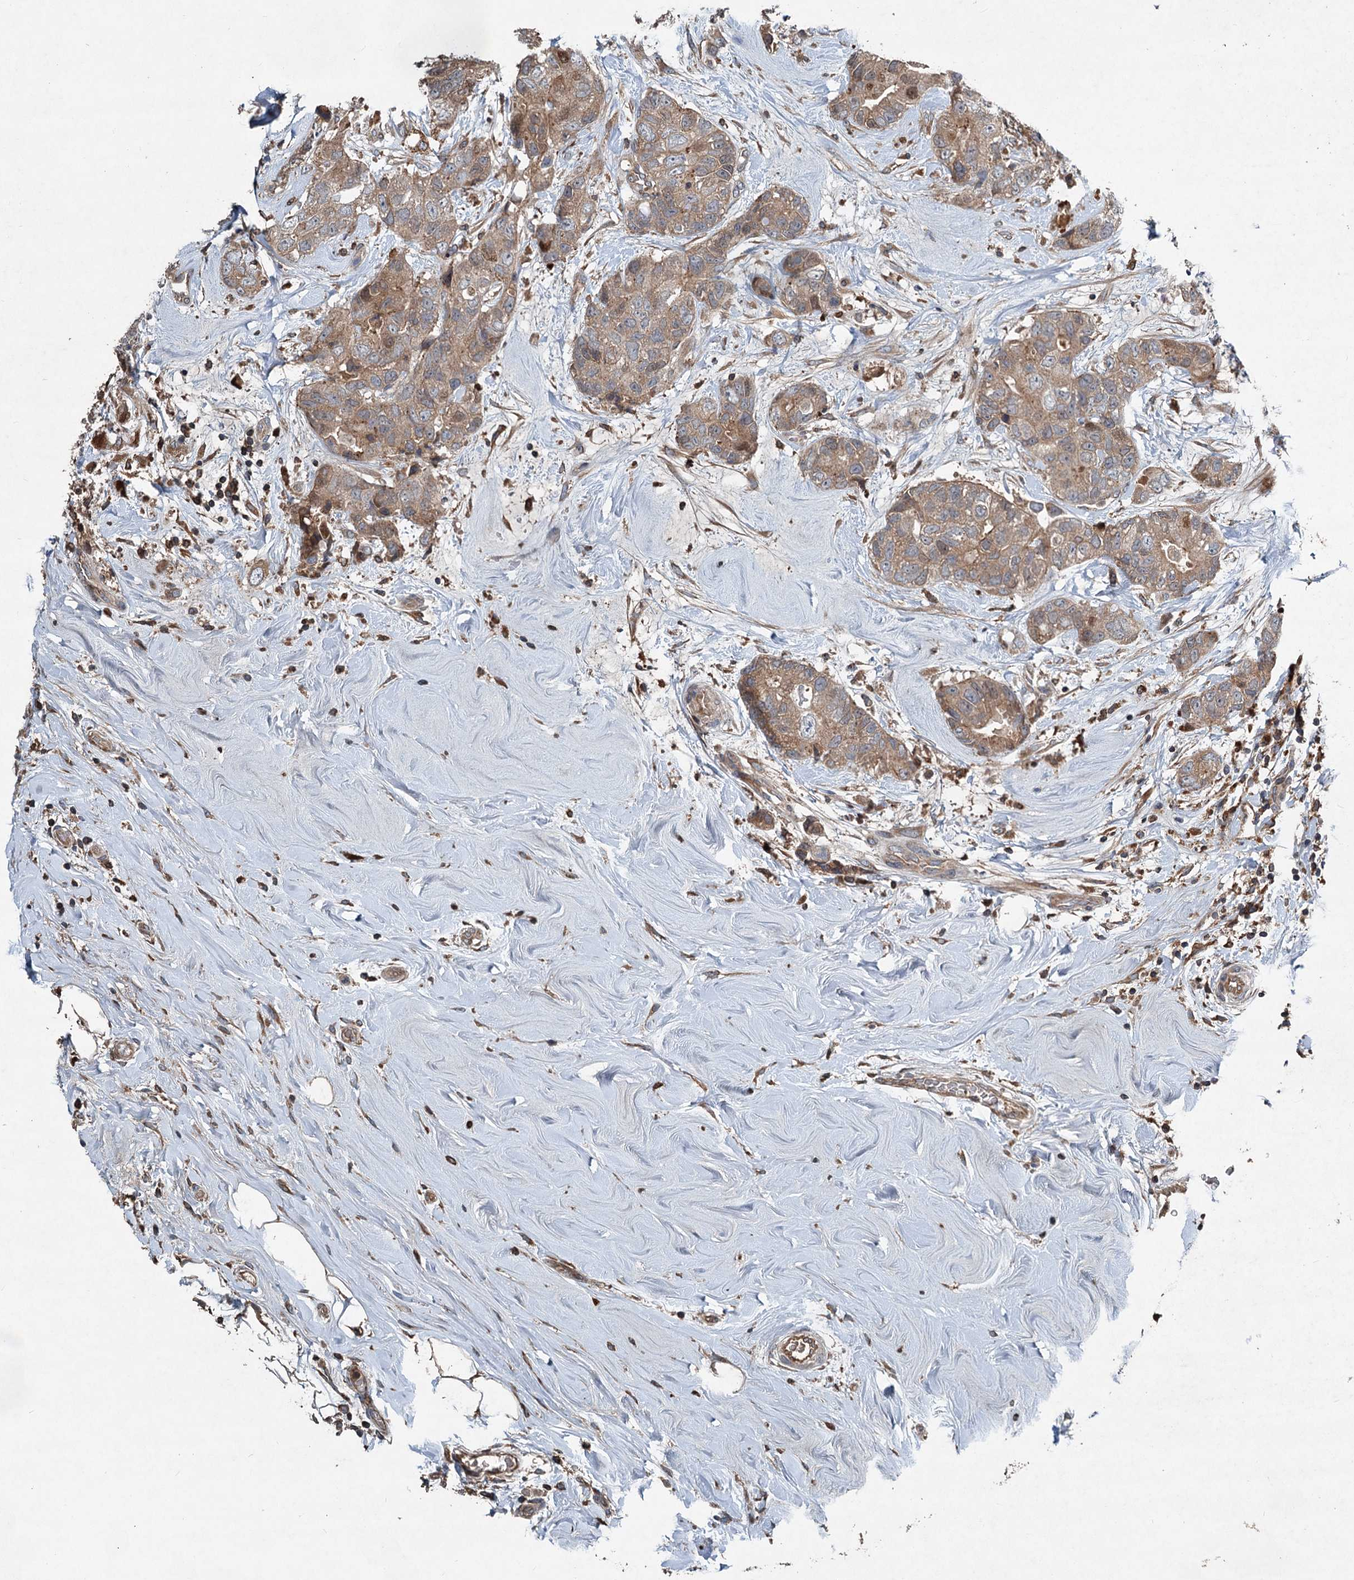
{"staining": {"intensity": "moderate", "quantity": ">75%", "location": "cytoplasmic/membranous"}, "tissue": "breast cancer", "cell_type": "Tumor cells", "image_type": "cancer", "snomed": [{"axis": "morphology", "description": "Duct carcinoma"}, {"axis": "topography", "description": "Breast"}], "caption": "High-power microscopy captured an IHC histopathology image of intraductal carcinoma (breast), revealing moderate cytoplasmic/membranous expression in about >75% of tumor cells.", "gene": "TAPBPL", "patient": {"sex": "female", "age": 62}}